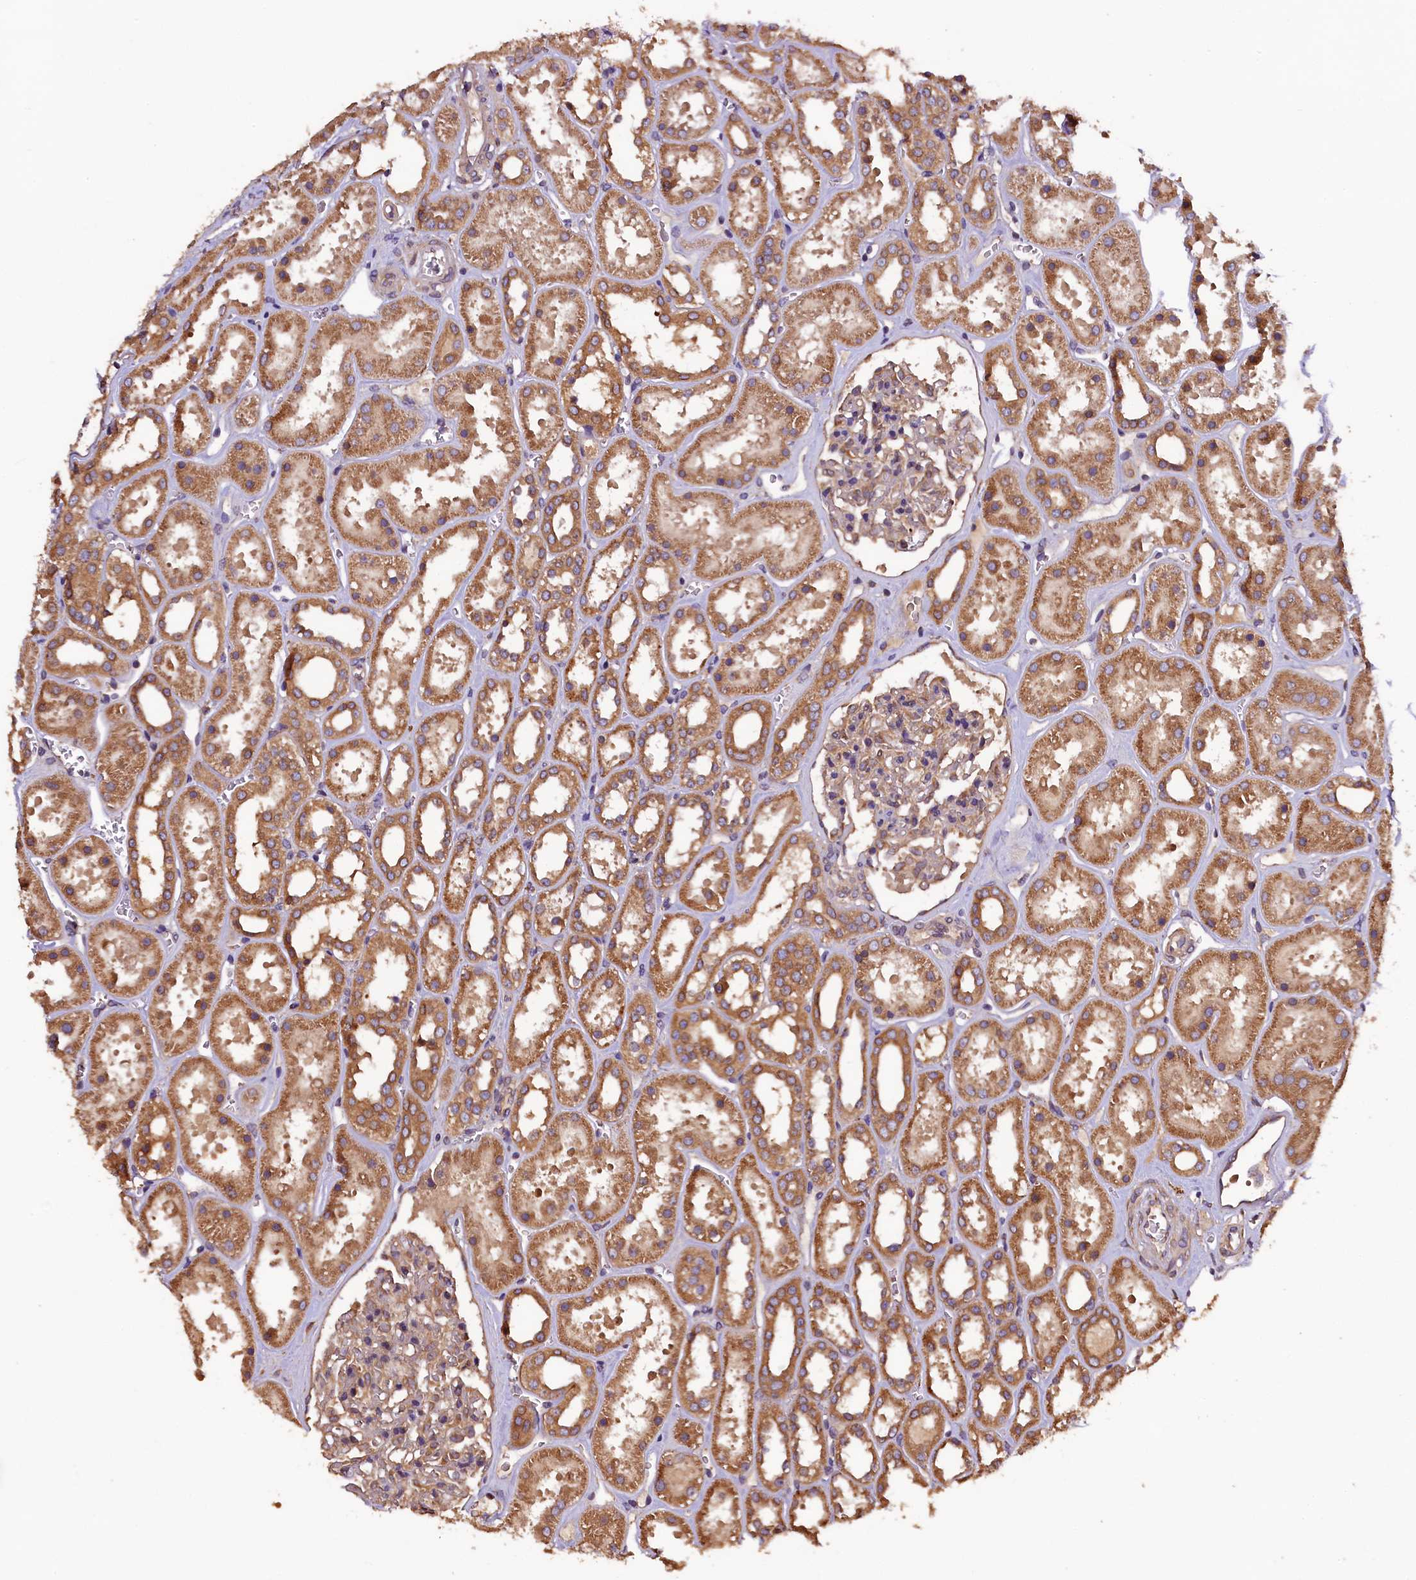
{"staining": {"intensity": "weak", "quantity": "25%-75%", "location": "cytoplasmic/membranous"}, "tissue": "kidney", "cell_type": "Cells in glomeruli", "image_type": "normal", "snomed": [{"axis": "morphology", "description": "Normal tissue, NOS"}, {"axis": "topography", "description": "Kidney"}], "caption": "Immunohistochemical staining of benign kidney demonstrates 25%-75% levels of weak cytoplasmic/membranous protein positivity in approximately 25%-75% of cells in glomeruli. Using DAB (brown) and hematoxylin (blue) stains, captured at high magnification using brightfield microscopy.", "gene": "KLC2", "patient": {"sex": "female", "age": 41}}